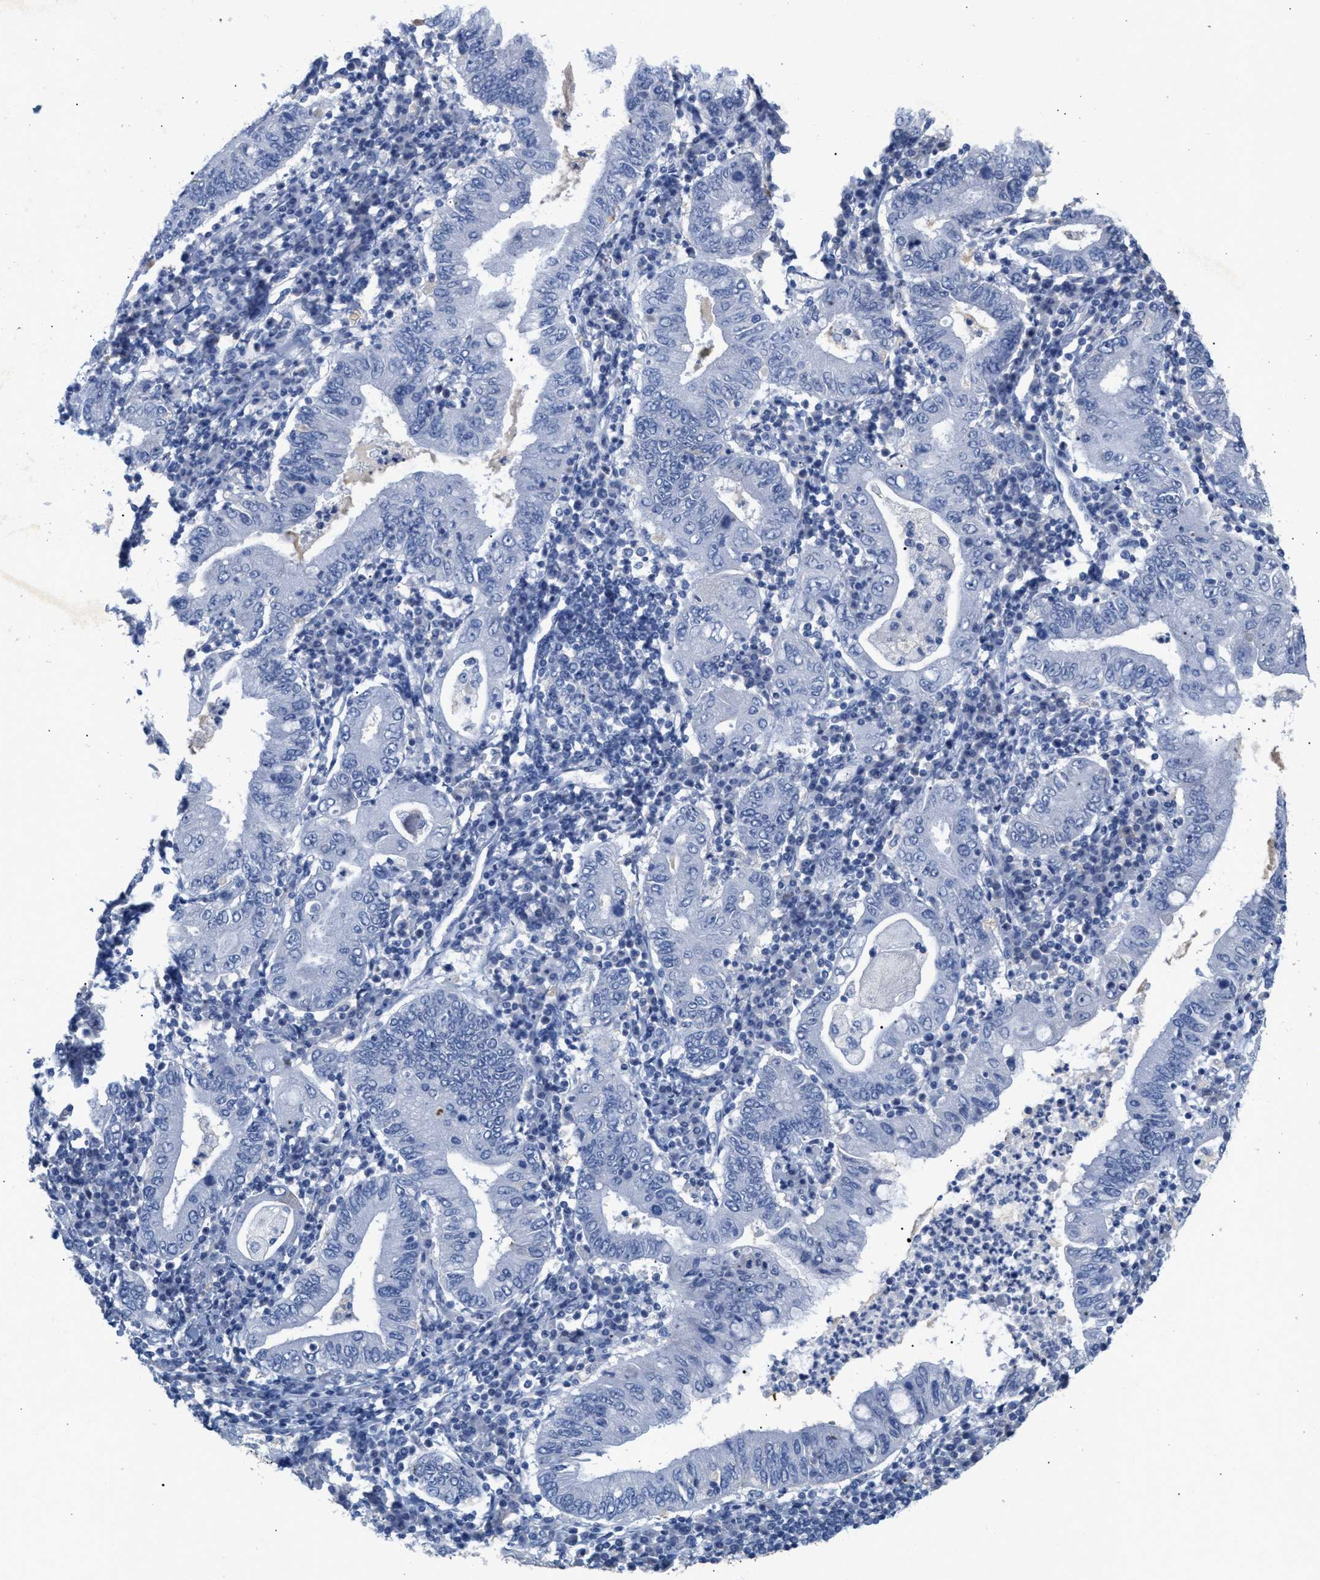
{"staining": {"intensity": "negative", "quantity": "none", "location": "none"}, "tissue": "stomach cancer", "cell_type": "Tumor cells", "image_type": "cancer", "snomed": [{"axis": "morphology", "description": "Normal tissue, NOS"}, {"axis": "morphology", "description": "Adenocarcinoma, NOS"}, {"axis": "topography", "description": "Esophagus"}, {"axis": "topography", "description": "Stomach, upper"}, {"axis": "topography", "description": "Peripheral nerve tissue"}], "caption": "A histopathology image of adenocarcinoma (stomach) stained for a protein displays no brown staining in tumor cells. (Brightfield microscopy of DAB IHC at high magnification).", "gene": "APOH", "patient": {"sex": "male", "age": 62}}